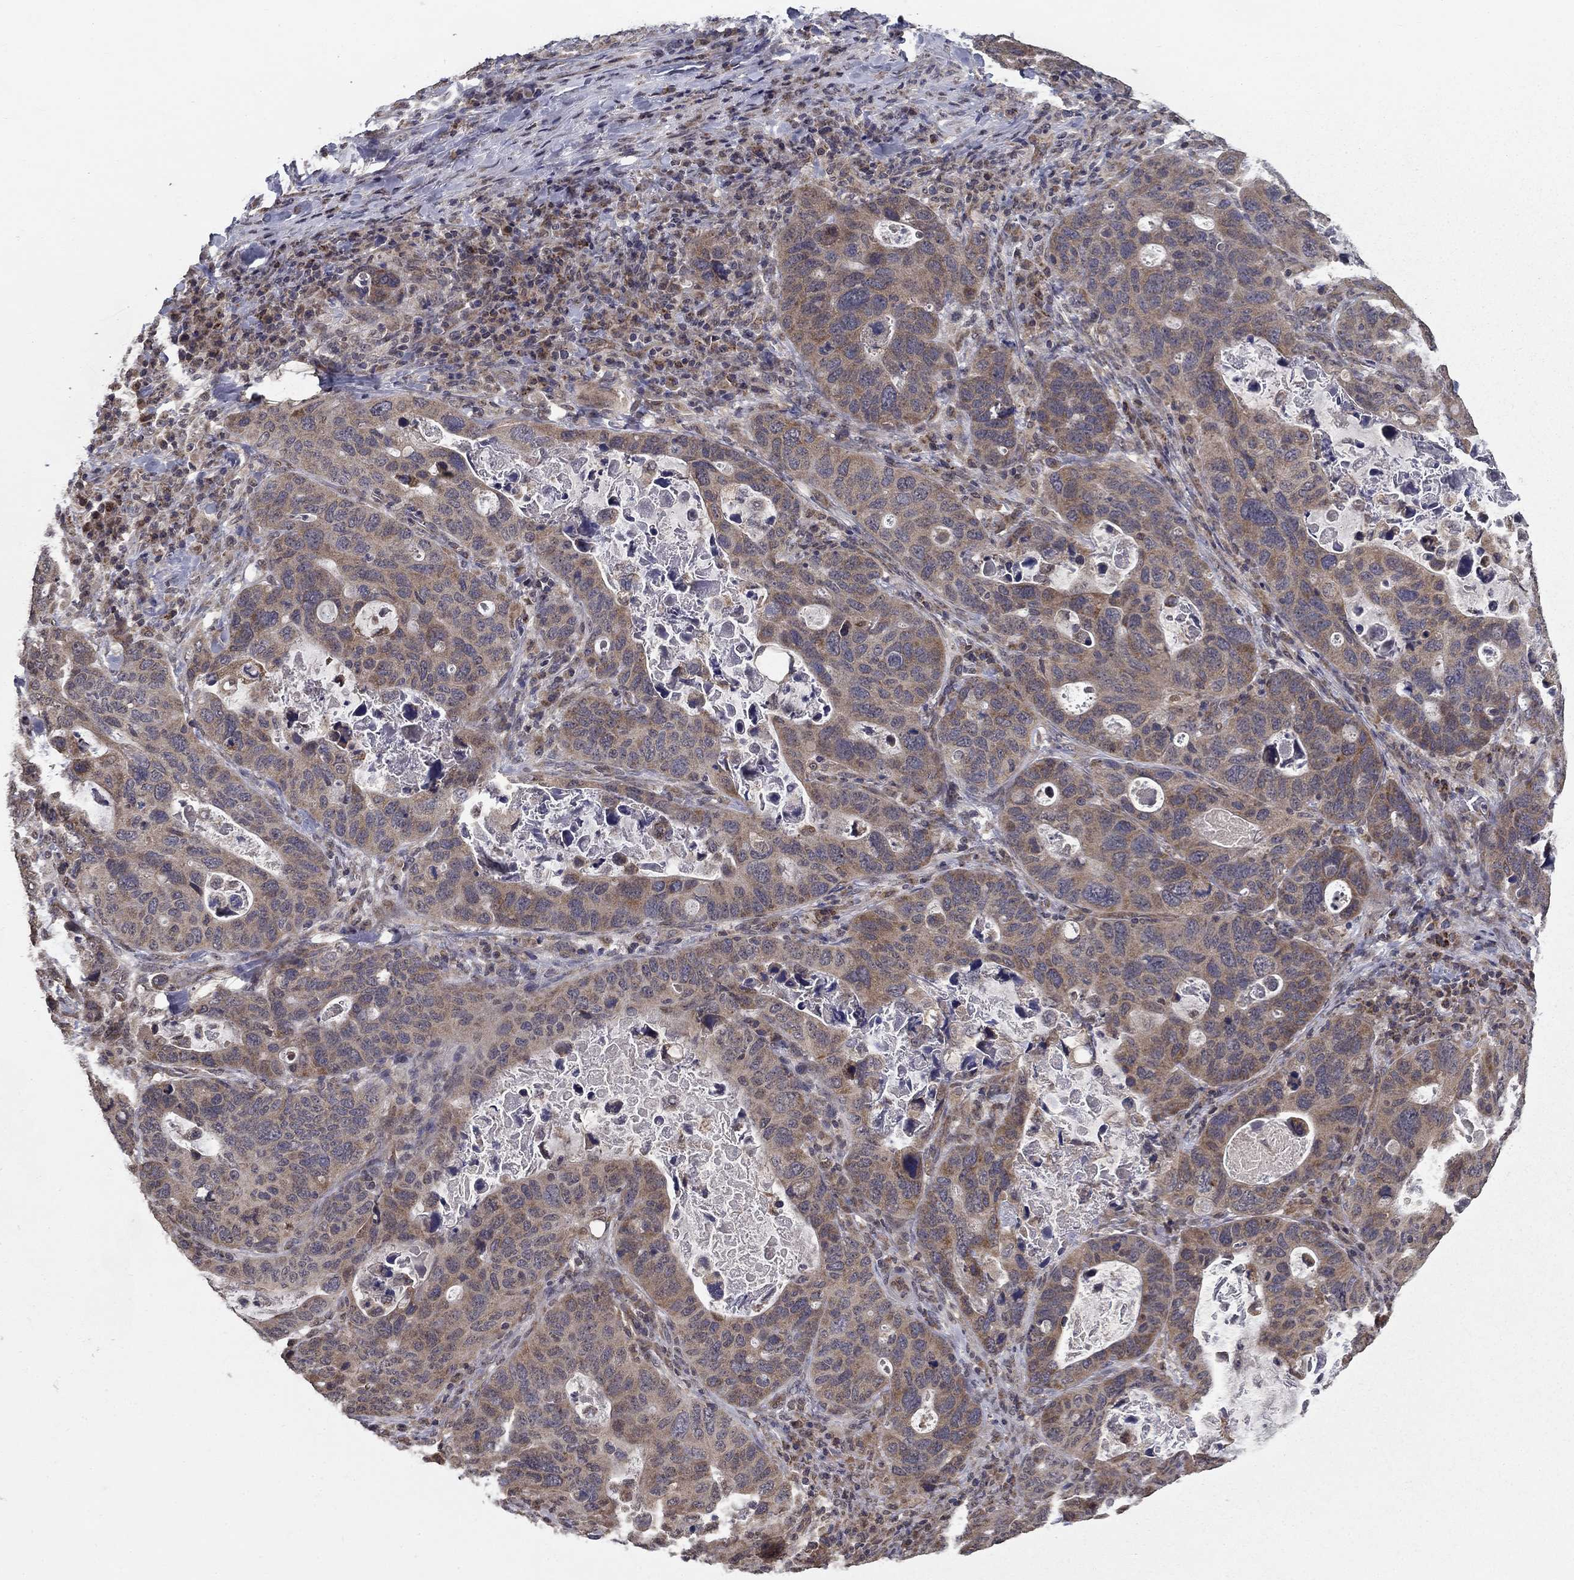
{"staining": {"intensity": "moderate", "quantity": "25%-75%", "location": "cytoplasmic/membranous"}, "tissue": "stomach cancer", "cell_type": "Tumor cells", "image_type": "cancer", "snomed": [{"axis": "morphology", "description": "Adenocarcinoma, NOS"}, {"axis": "topography", "description": "Stomach"}], "caption": "There is medium levels of moderate cytoplasmic/membranous expression in tumor cells of stomach cancer (adenocarcinoma), as demonstrated by immunohistochemical staining (brown color).", "gene": "SLC2A13", "patient": {"sex": "male", "age": 54}}